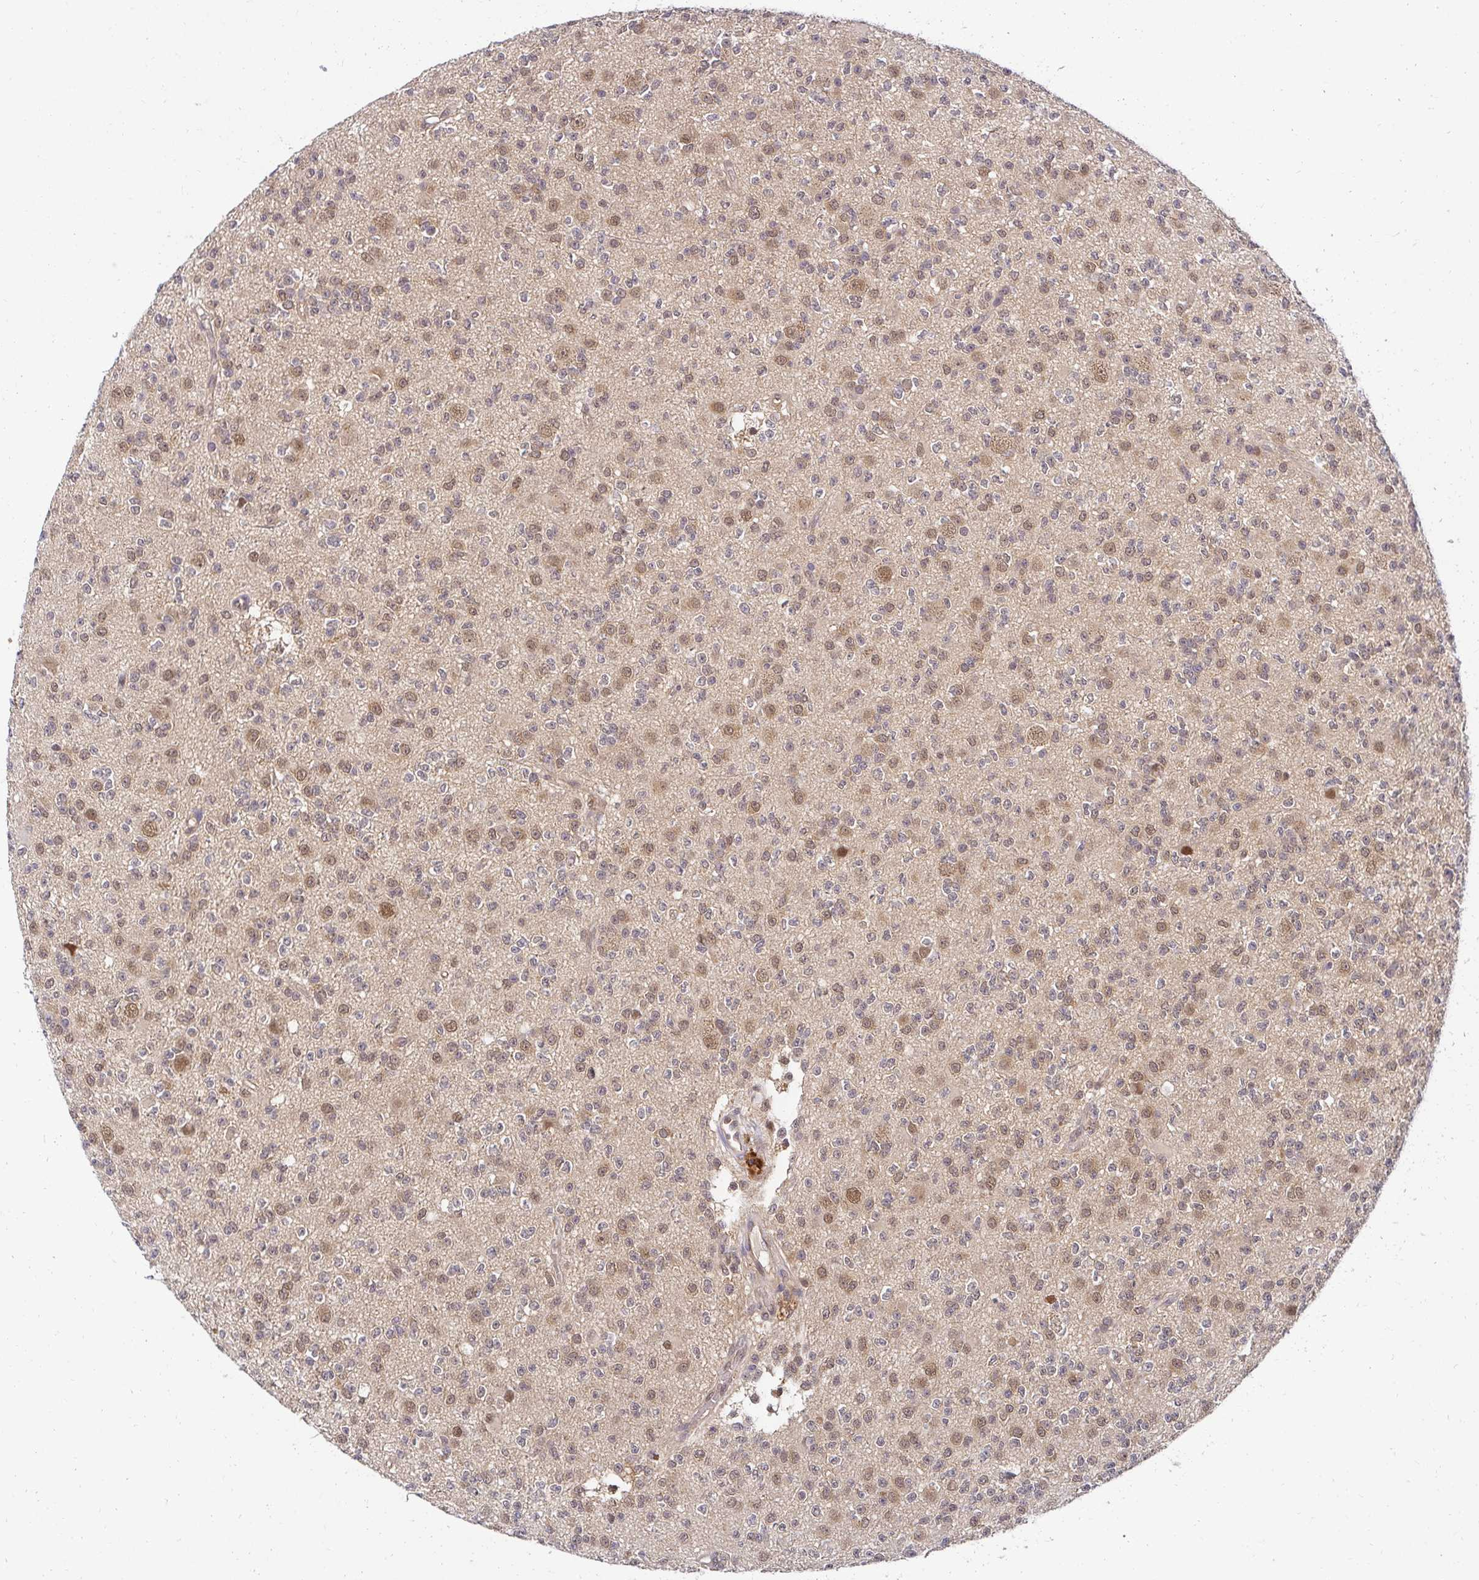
{"staining": {"intensity": "moderate", "quantity": "25%-75%", "location": "nuclear"}, "tissue": "glioma", "cell_type": "Tumor cells", "image_type": "cancer", "snomed": [{"axis": "morphology", "description": "Glioma, malignant, High grade"}, {"axis": "topography", "description": "Brain"}], "caption": "This histopathology image demonstrates immunohistochemistry (IHC) staining of malignant high-grade glioma, with medium moderate nuclear expression in approximately 25%-75% of tumor cells.", "gene": "PSMA4", "patient": {"sex": "male", "age": 36}}